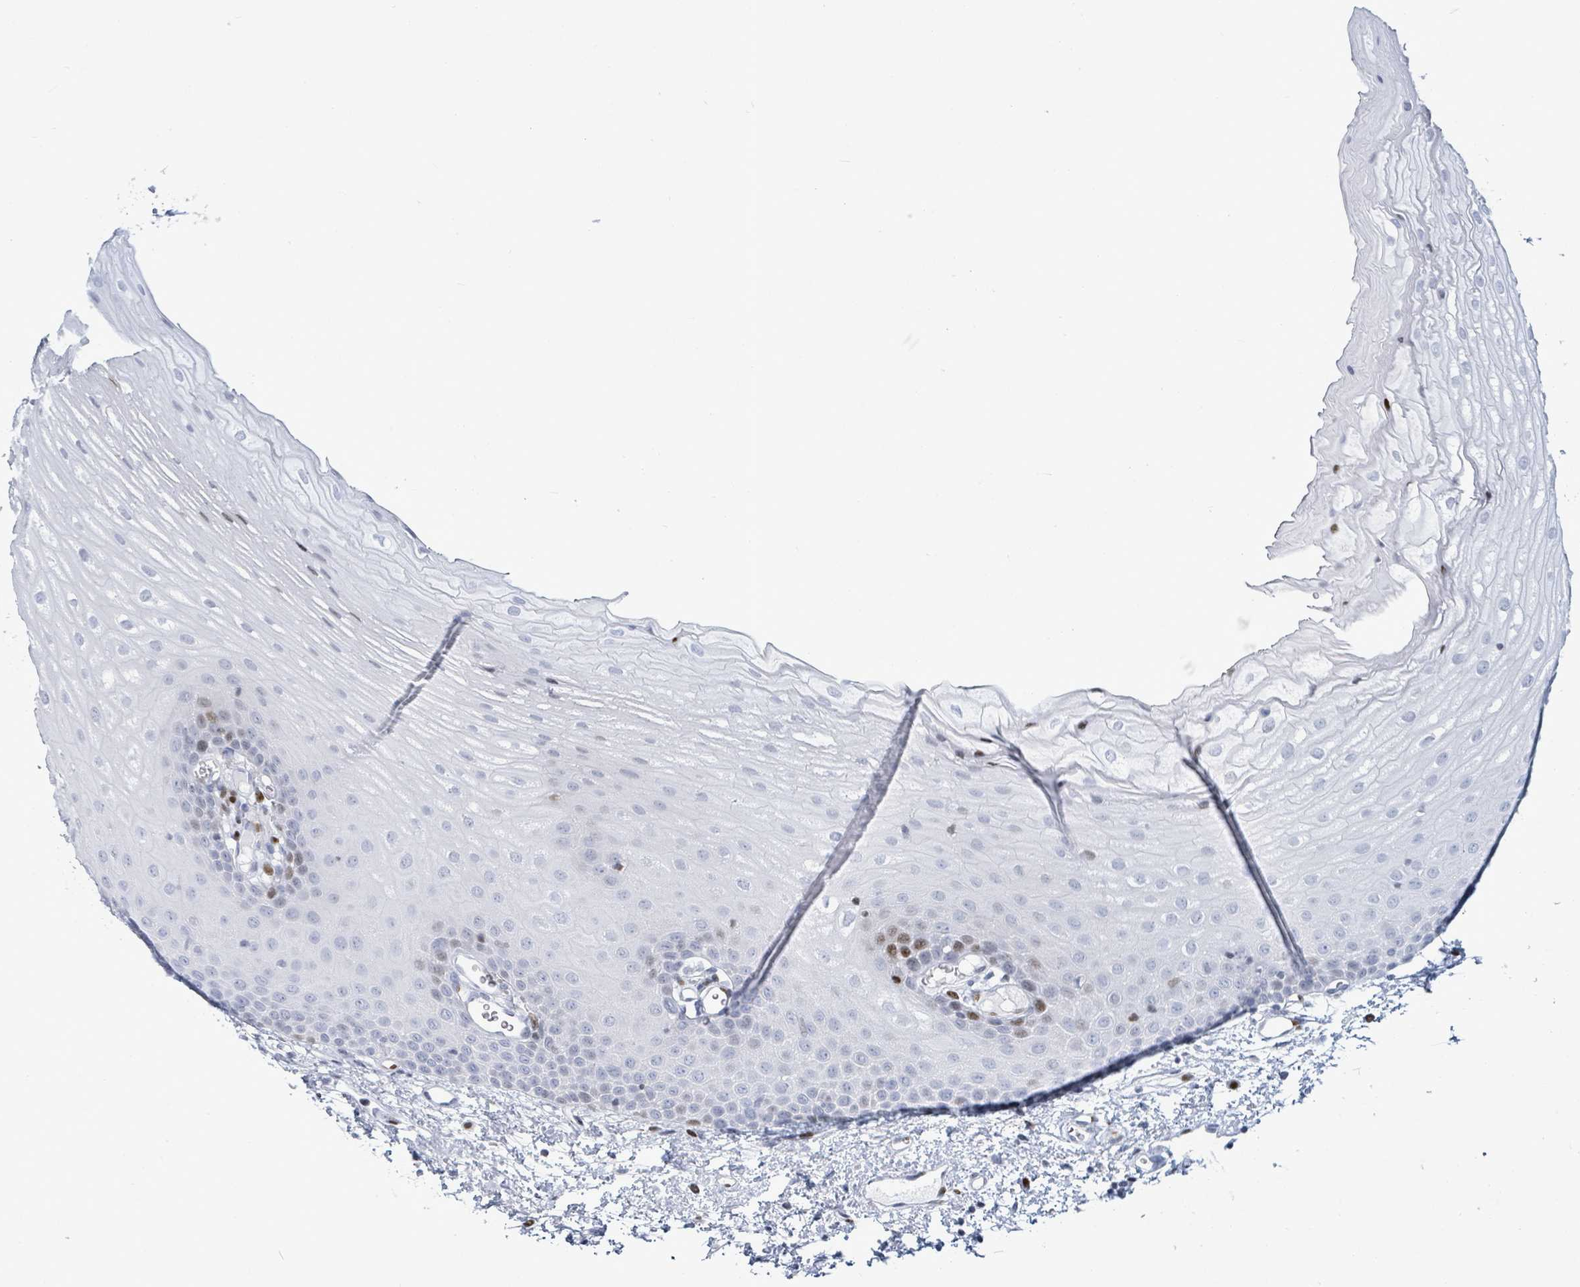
{"staining": {"intensity": "moderate", "quantity": "<25%", "location": "nuclear"}, "tissue": "oral mucosa", "cell_type": "Squamous epithelial cells", "image_type": "normal", "snomed": [{"axis": "morphology", "description": "Normal tissue, NOS"}, {"axis": "topography", "description": "Oral tissue"}], "caption": "Oral mucosa stained with a brown dye demonstrates moderate nuclear positive staining in about <25% of squamous epithelial cells.", "gene": "MALL", "patient": {"sex": "female", "age": 70}}